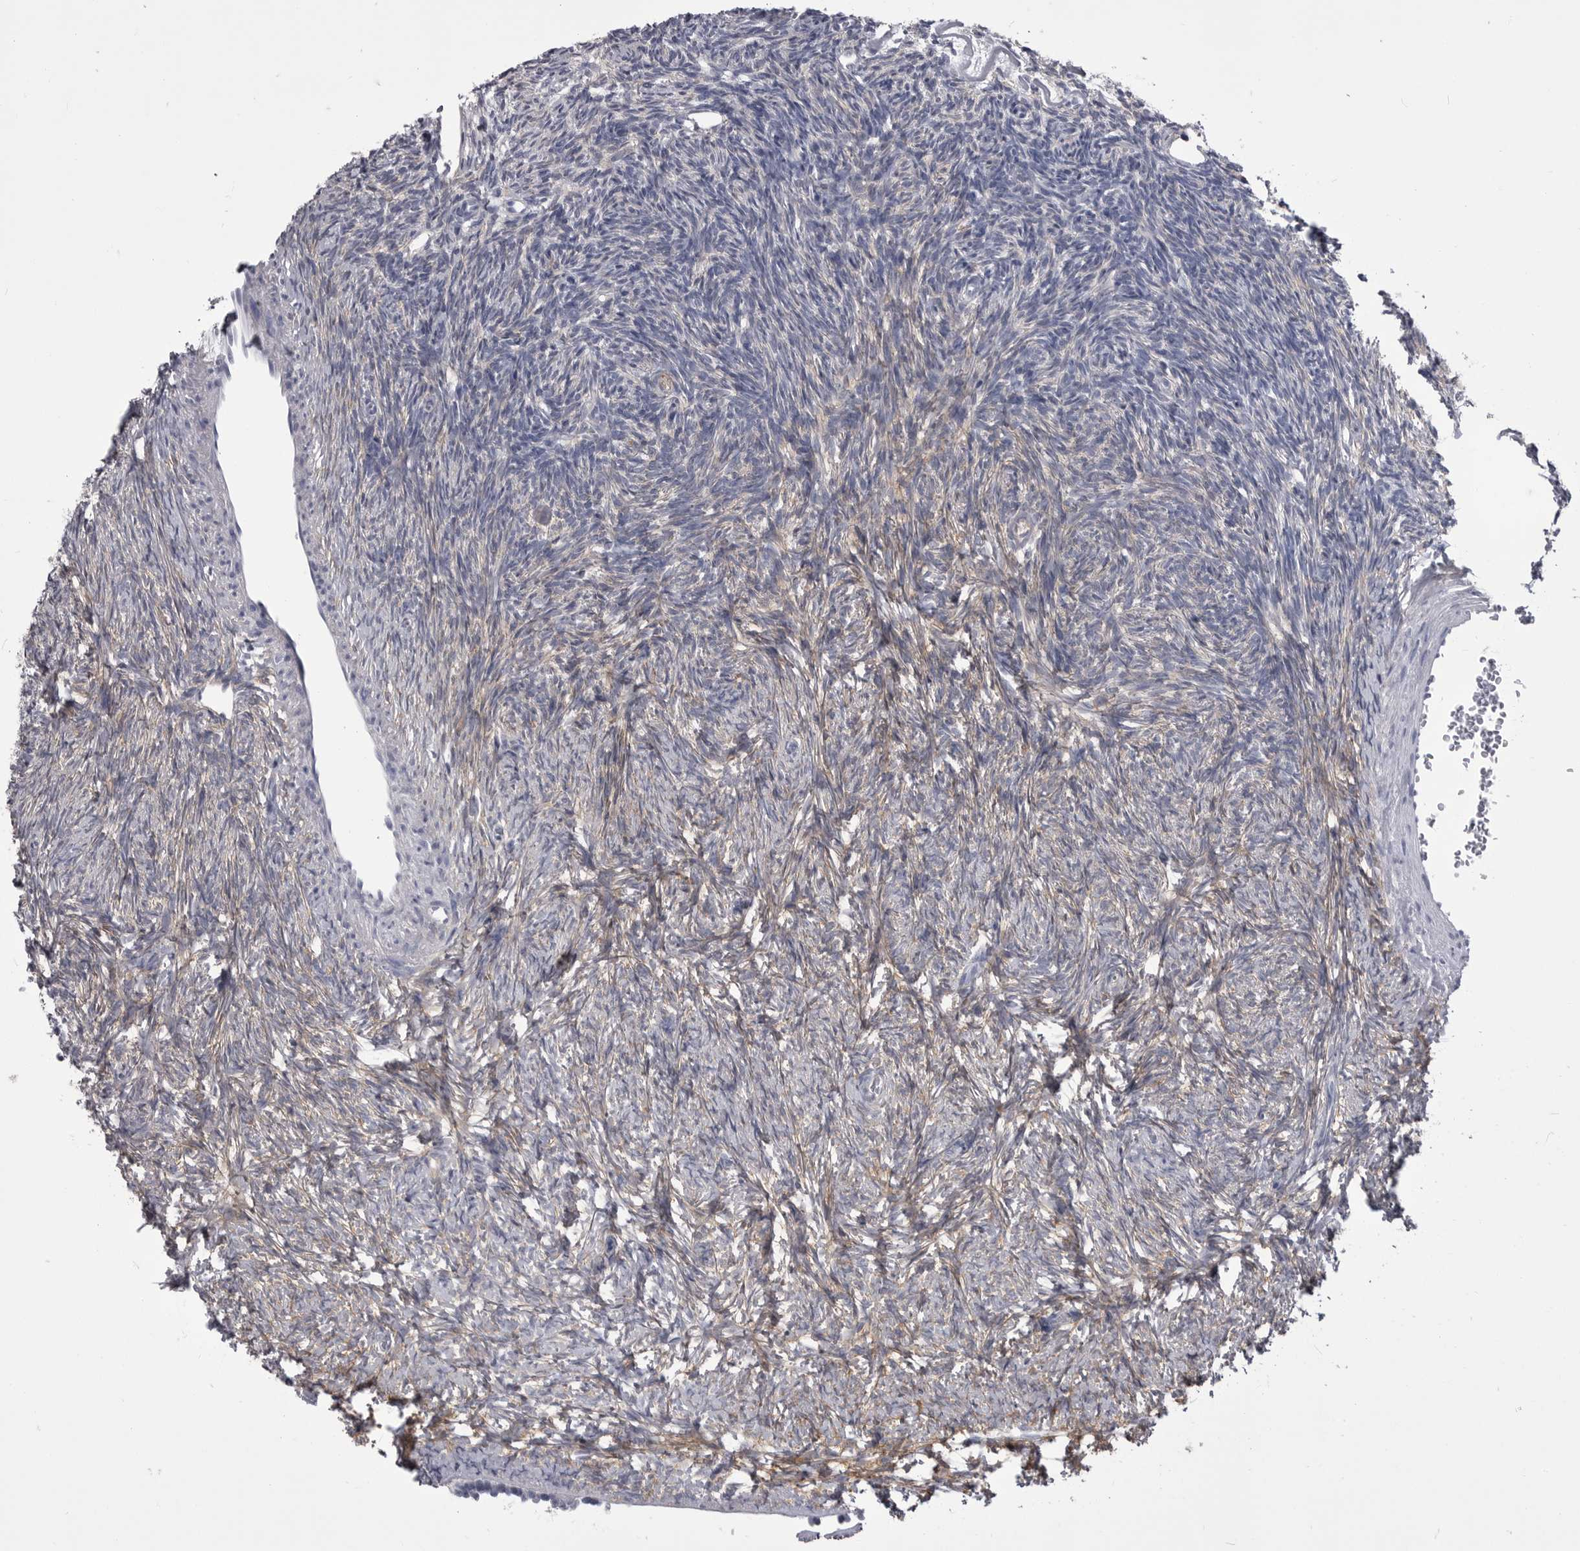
{"staining": {"intensity": "negative", "quantity": "none", "location": "none"}, "tissue": "ovary", "cell_type": "Follicle cells", "image_type": "normal", "snomed": [{"axis": "morphology", "description": "Normal tissue, NOS"}, {"axis": "topography", "description": "Ovary"}], "caption": "This micrograph is of normal ovary stained with IHC to label a protein in brown with the nuclei are counter-stained blue. There is no positivity in follicle cells.", "gene": "ANK2", "patient": {"sex": "female", "age": 34}}